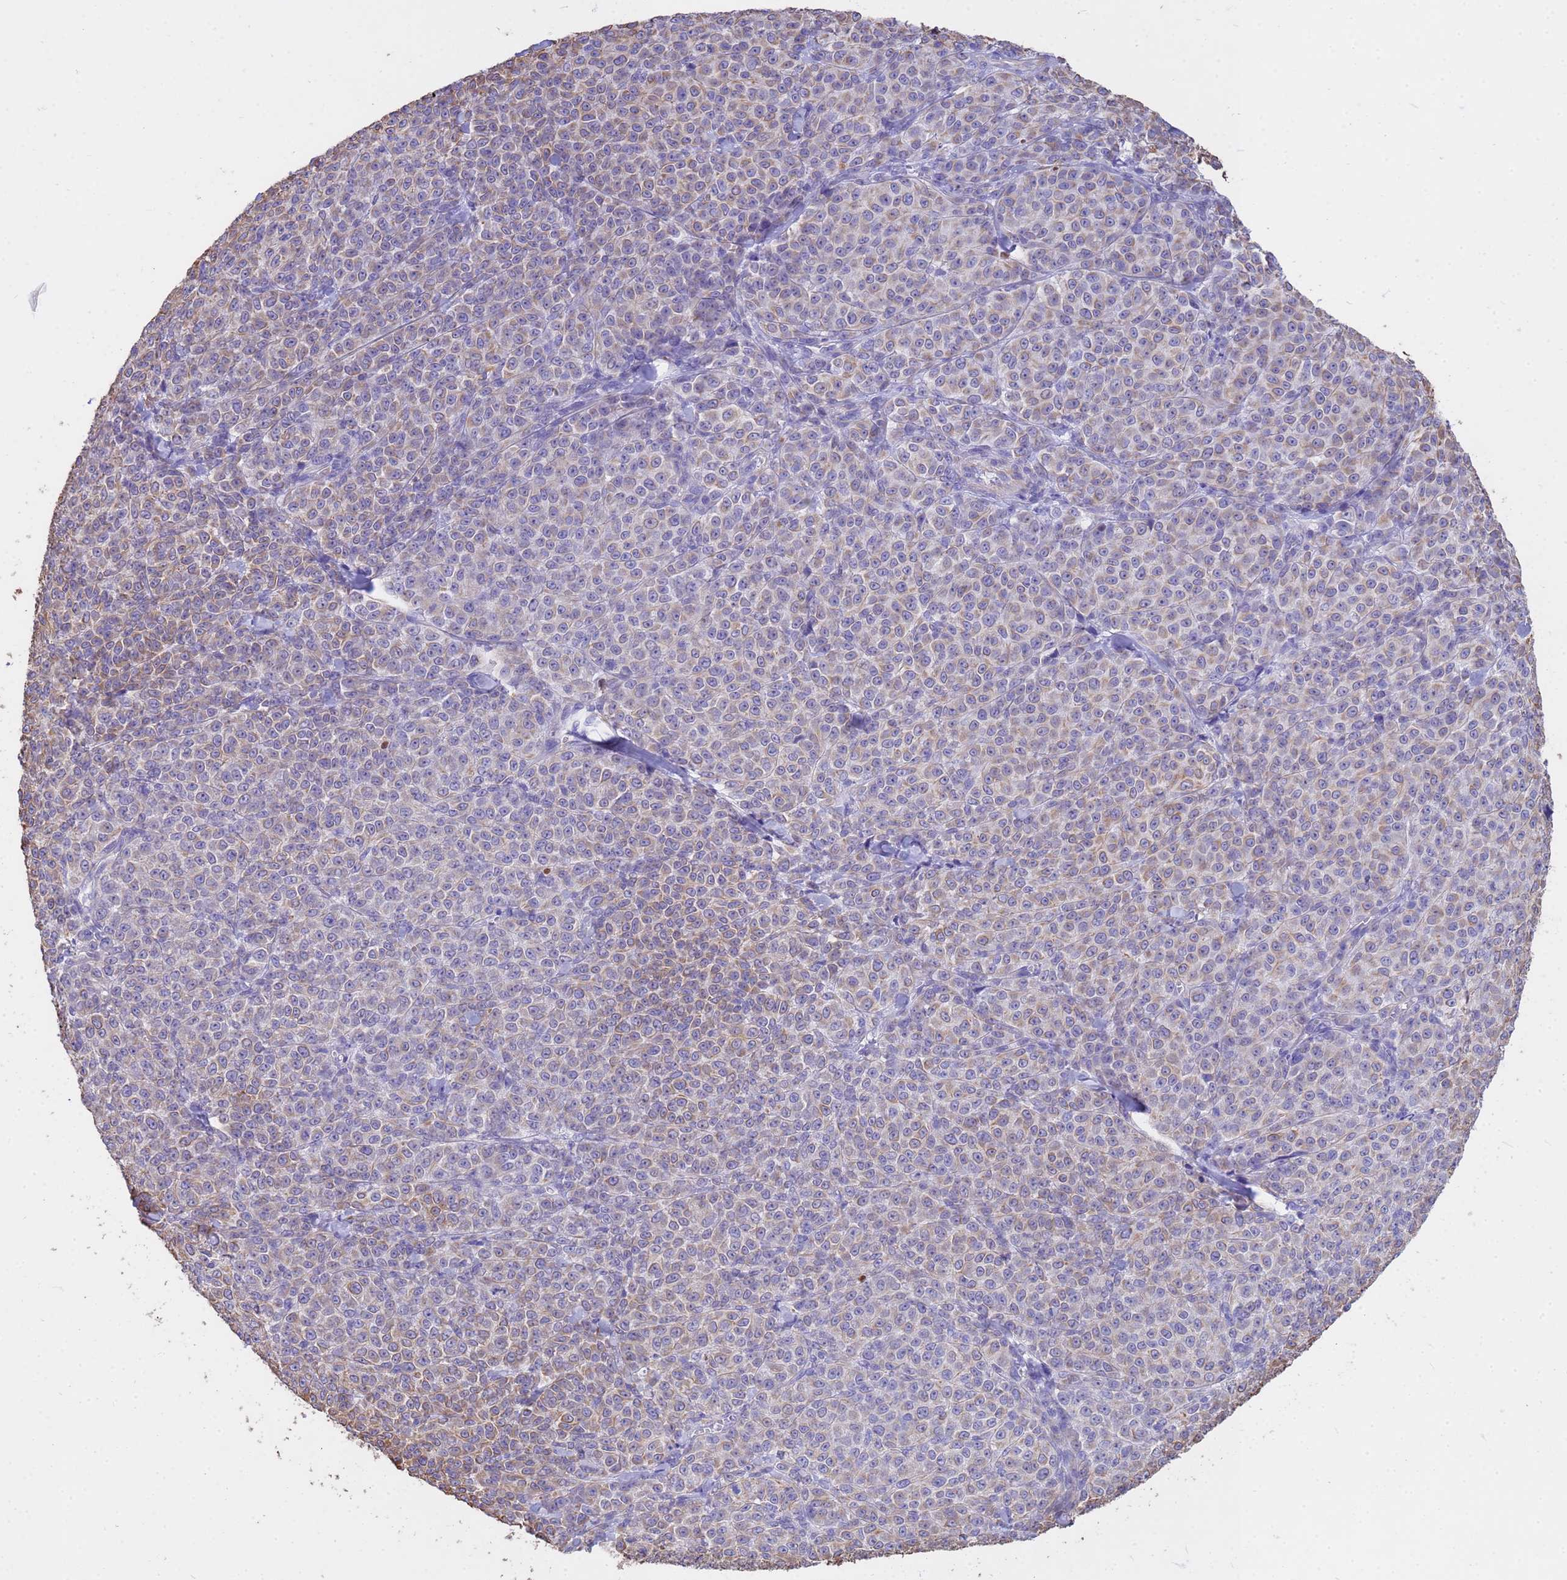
{"staining": {"intensity": "moderate", "quantity": "25%-75%", "location": "cytoplasmic/membranous"}, "tissue": "melanoma", "cell_type": "Tumor cells", "image_type": "cancer", "snomed": [{"axis": "morphology", "description": "Normal tissue, NOS"}, {"axis": "morphology", "description": "Malignant melanoma, NOS"}, {"axis": "topography", "description": "Skin"}], "caption": "Protein staining shows moderate cytoplasmic/membranous positivity in approximately 25%-75% of tumor cells in malignant melanoma.", "gene": "TCEAL3", "patient": {"sex": "female", "age": 34}}